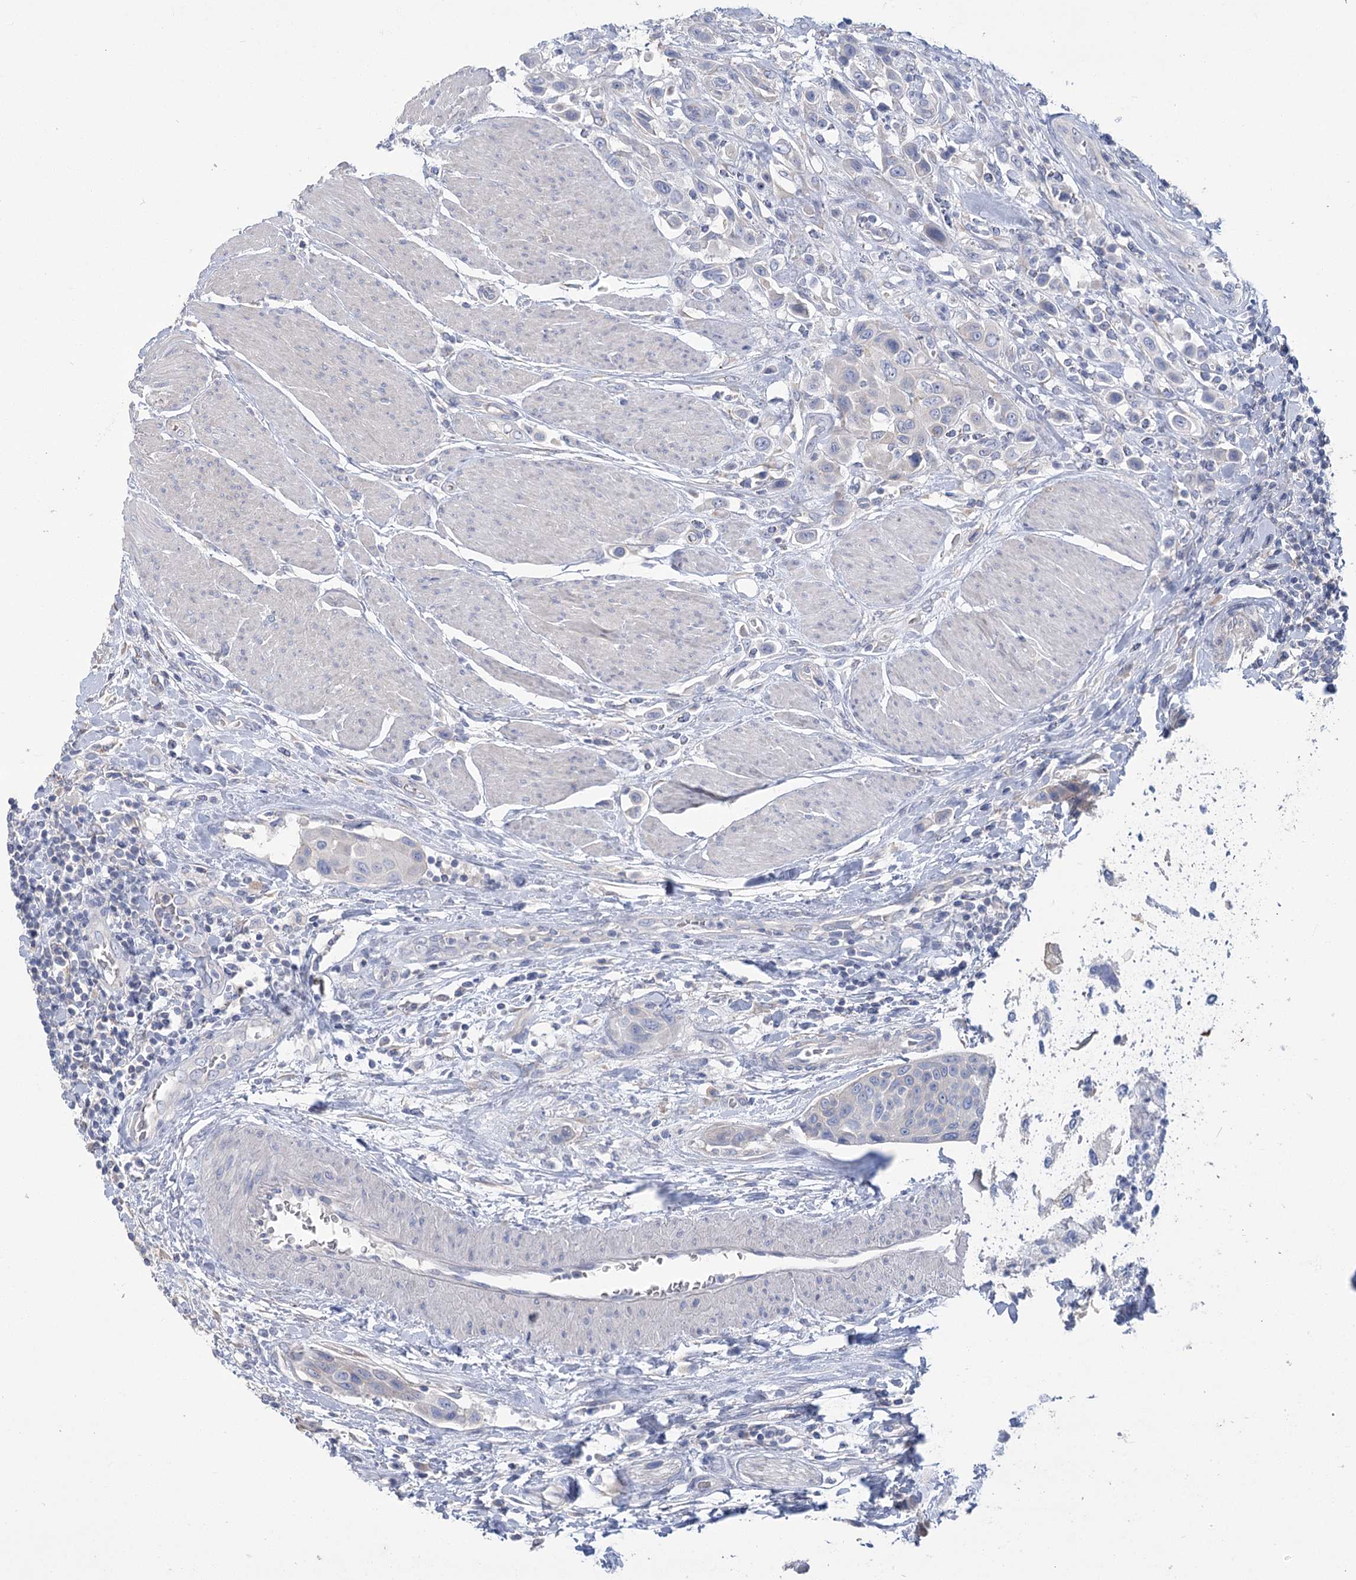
{"staining": {"intensity": "negative", "quantity": "none", "location": "none"}, "tissue": "urothelial cancer", "cell_type": "Tumor cells", "image_type": "cancer", "snomed": [{"axis": "morphology", "description": "Urothelial carcinoma, High grade"}, {"axis": "topography", "description": "Urinary bladder"}], "caption": "The image shows no staining of tumor cells in urothelial cancer.", "gene": "SLC9A3", "patient": {"sex": "male", "age": 50}}